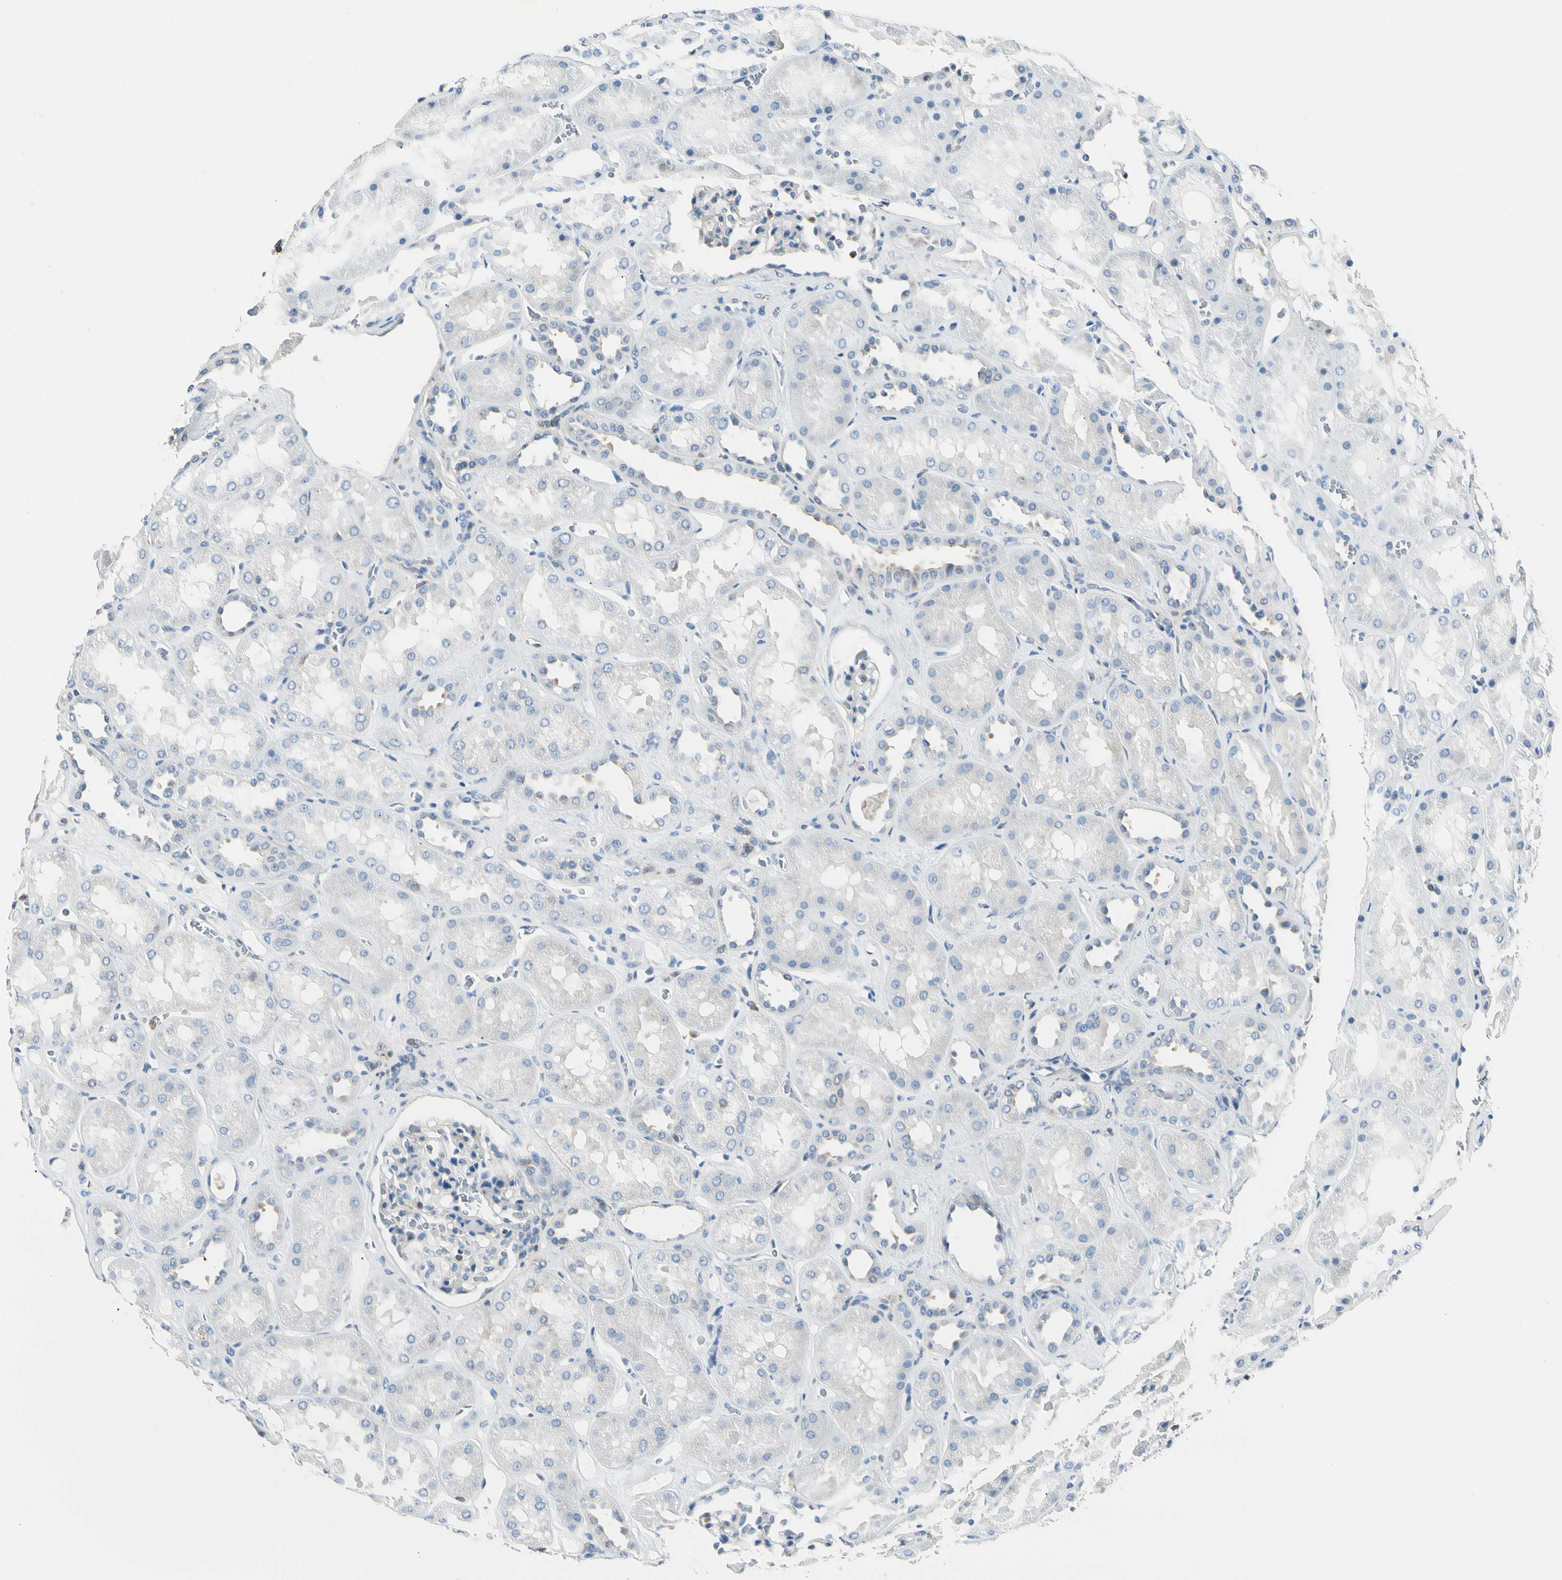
{"staining": {"intensity": "negative", "quantity": "none", "location": "none"}, "tissue": "kidney", "cell_type": "Cells in glomeruli", "image_type": "normal", "snomed": [{"axis": "morphology", "description": "Normal tissue, NOS"}, {"axis": "topography", "description": "Kidney"}, {"axis": "topography", "description": "Urinary bladder"}], "caption": "Human kidney stained for a protein using immunohistochemistry (IHC) demonstrates no expression in cells in glomeruli.", "gene": "CAPZA2", "patient": {"sex": "male", "age": 64}}